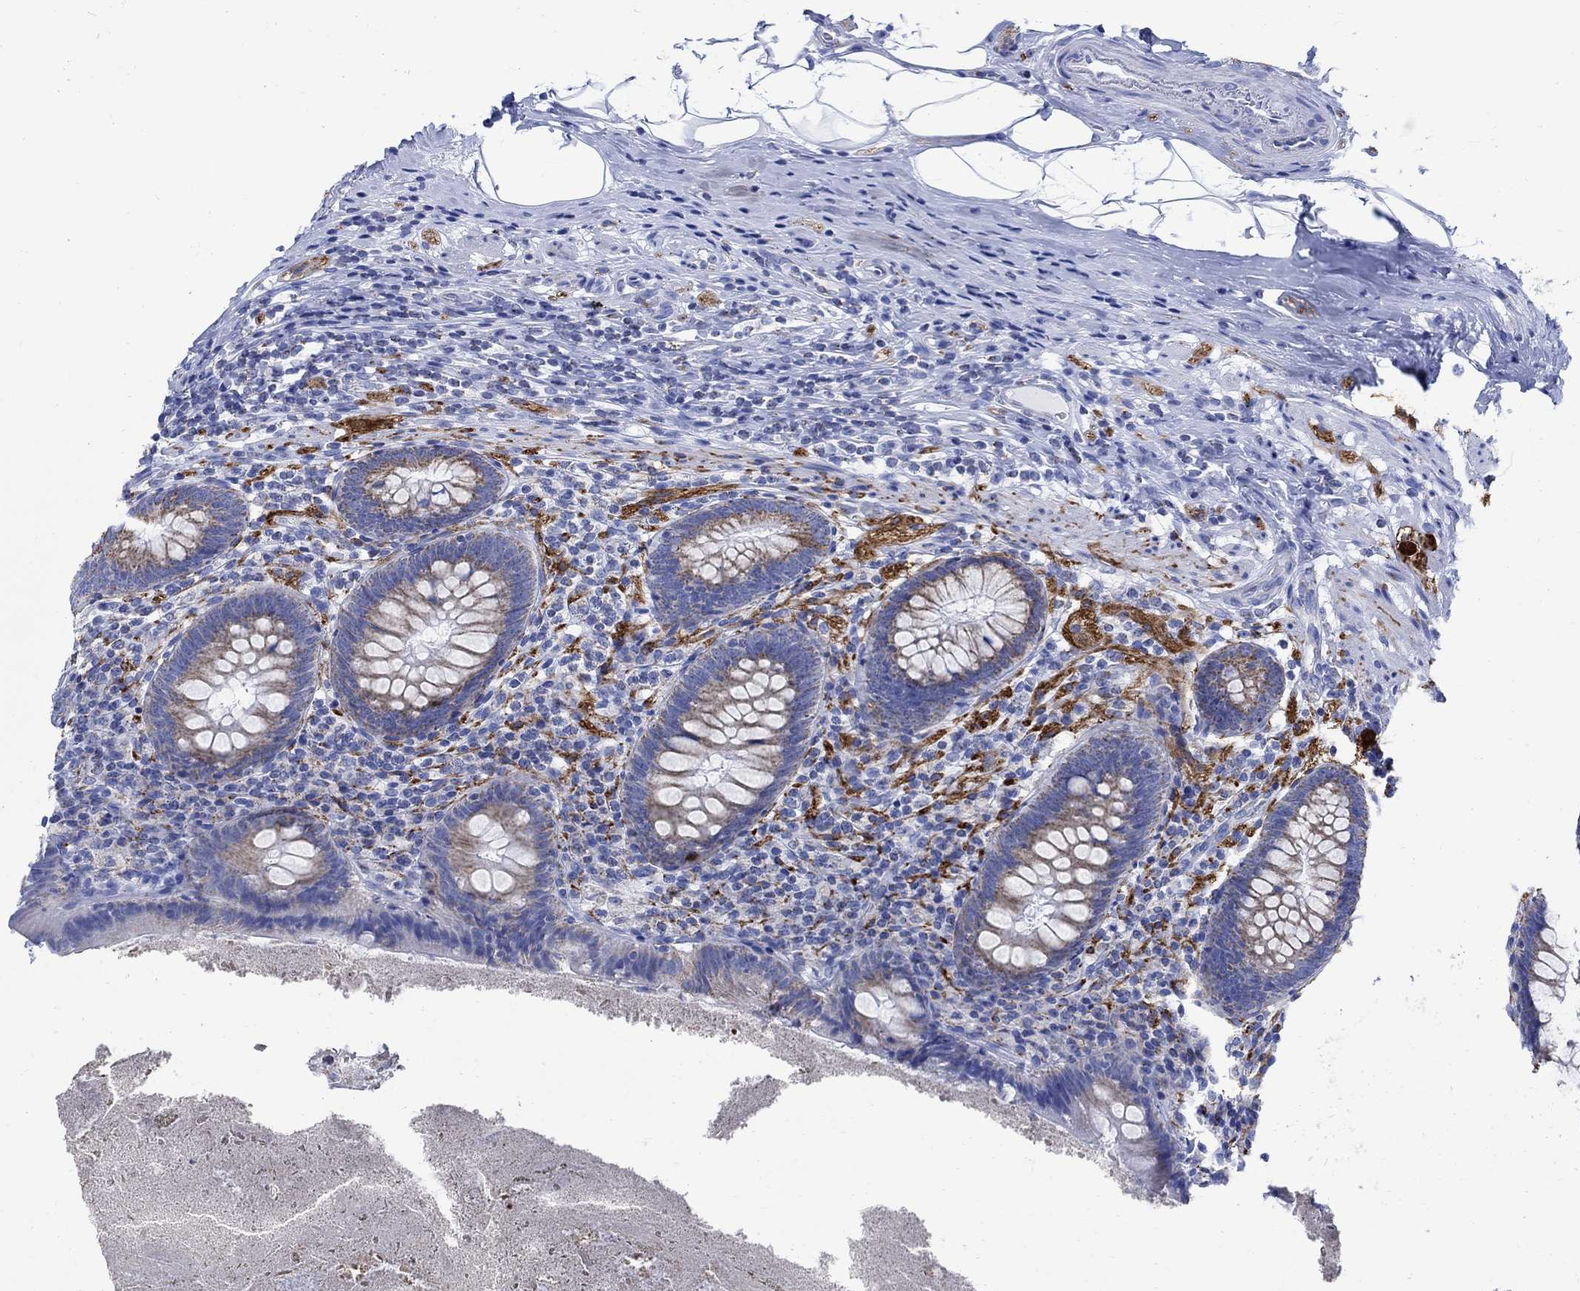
{"staining": {"intensity": "weak", "quantity": "25%-75%", "location": "cytoplasmic/membranous"}, "tissue": "appendix", "cell_type": "Glandular cells", "image_type": "normal", "snomed": [{"axis": "morphology", "description": "Normal tissue, NOS"}, {"axis": "topography", "description": "Appendix"}], "caption": "Weak cytoplasmic/membranous staining for a protein is seen in approximately 25%-75% of glandular cells of normal appendix using IHC.", "gene": "CPLX1", "patient": {"sex": "male", "age": 47}}